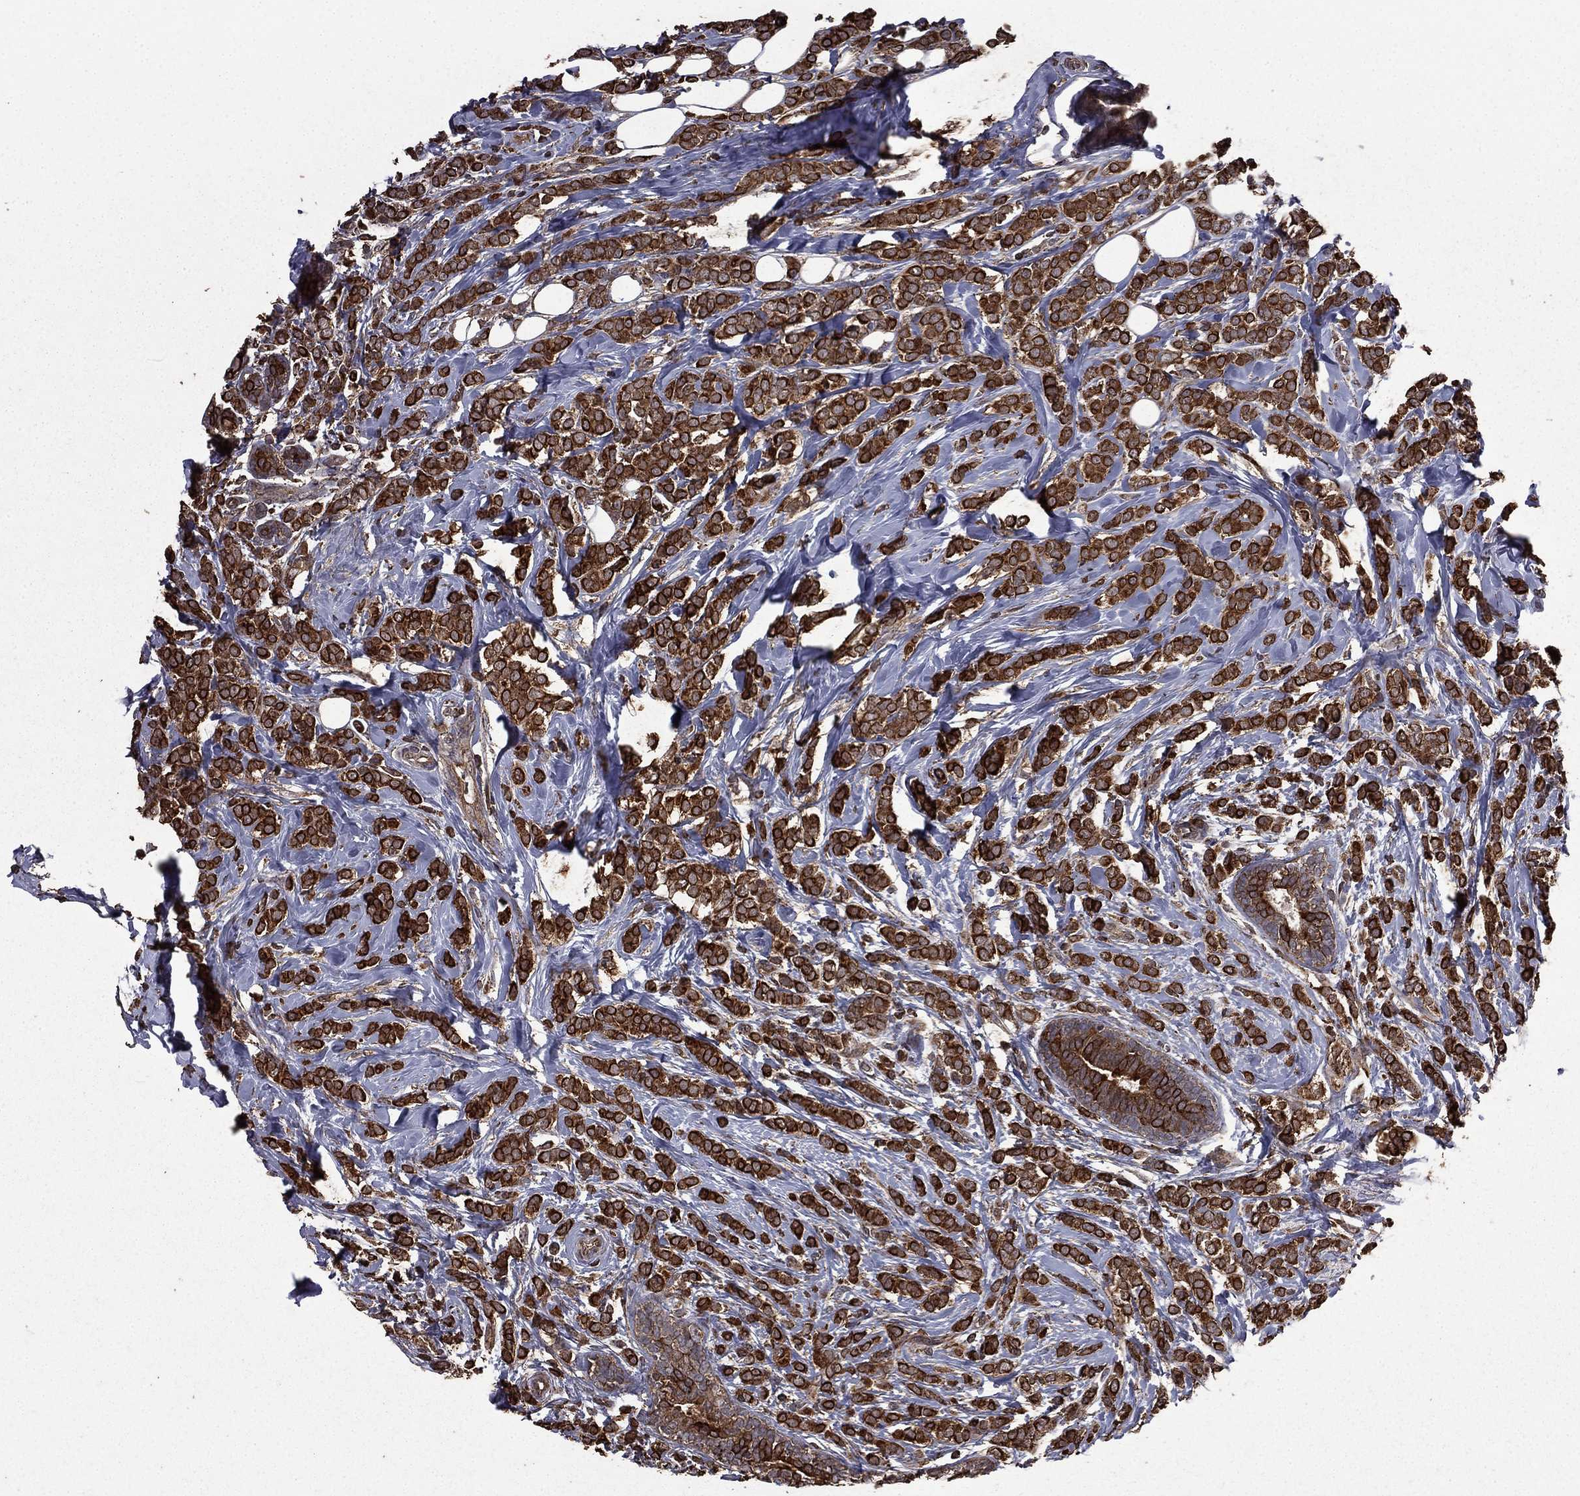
{"staining": {"intensity": "strong", "quantity": ">75%", "location": "cytoplasmic/membranous"}, "tissue": "breast cancer", "cell_type": "Tumor cells", "image_type": "cancer", "snomed": [{"axis": "morphology", "description": "Lobular carcinoma"}, {"axis": "topography", "description": "Breast"}], "caption": "A high amount of strong cytoplasmic/membranous expression is appreciated in approximately >75% of tumor cells in breast cancer tissue. Nuclei are stained in blue.", "gene": "BIRC6", "patient": {"sex": "female", "age": 49}}